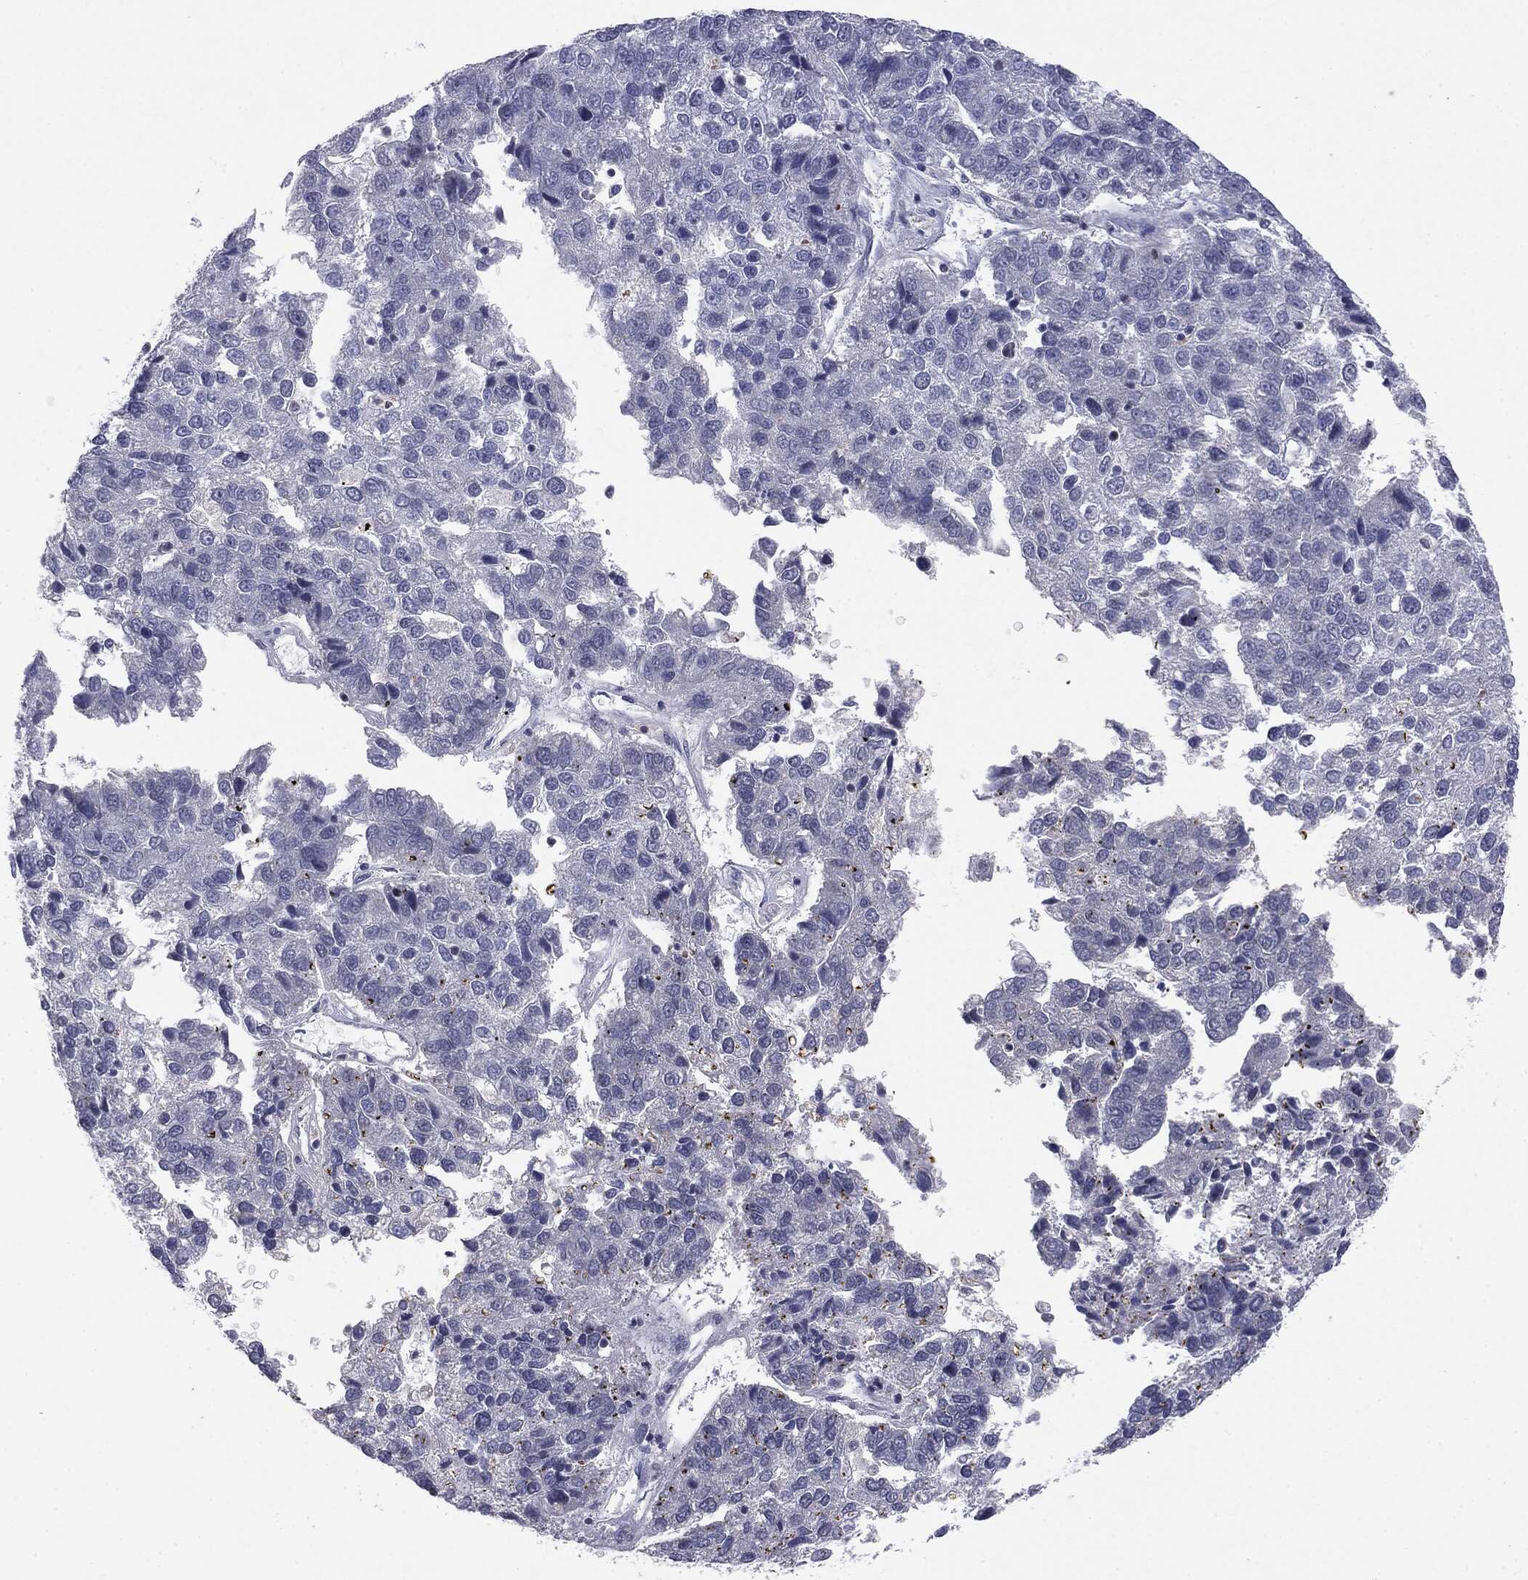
{"staining": {"intensity": "negative", "quantity": "none", "location": "none"}, "tissue": "pancreatic cancer", "cell_type": "Tumor cells", "image_type": "cancer", "snomed": [{"axis": "morphology", "description": "Adenocarcinoma, NOS"}, {"axis": "topography", "description": "Pancreas"}], "caption": "Pancreatic cancer stained for a protein using immunohistochemistry reveals no positivity tumor cells.", "gene": "KIF2C", "patient": {"sex": "female", "age": 61}}